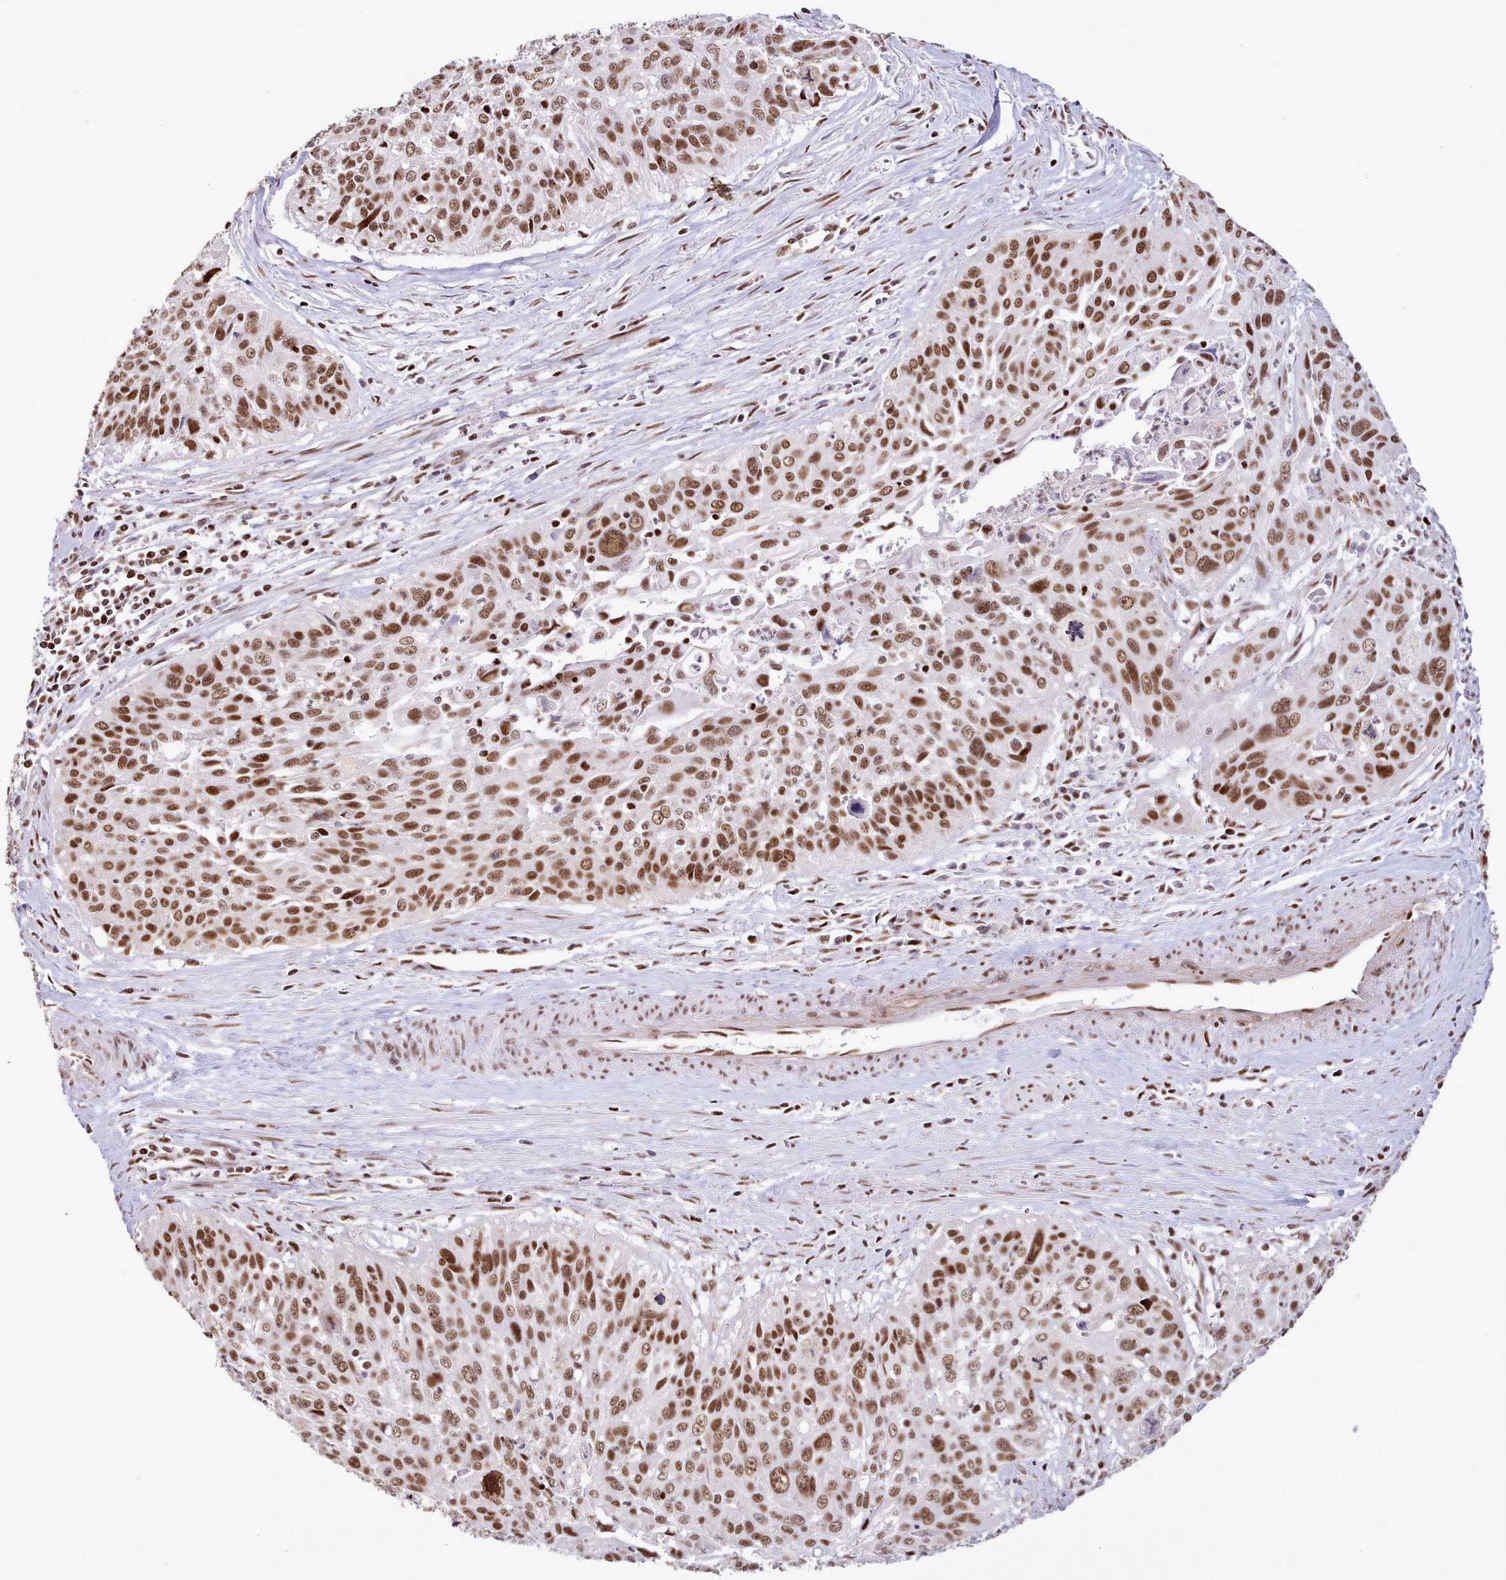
{"staining": {"intensity": "moderate", "quantity": ">75%", "location": "nuclear"}, "tissue": "cervical cancer", "cell_type": "Tumor cells", "image_type": "cancer", "snomed": [{"axis": "morphology", "description": "Squamous cell carcinoma, NOS"}, {"axis": "topography", "description": "Cervix"}], "caption": "Cervical cancer was stained to show a protein in brown. There is medium levels of moderate nuclear staining in approximately >75% of tumor cells.", "gene": "TAF15", "patient": {"sex": "female", "age": 55}}